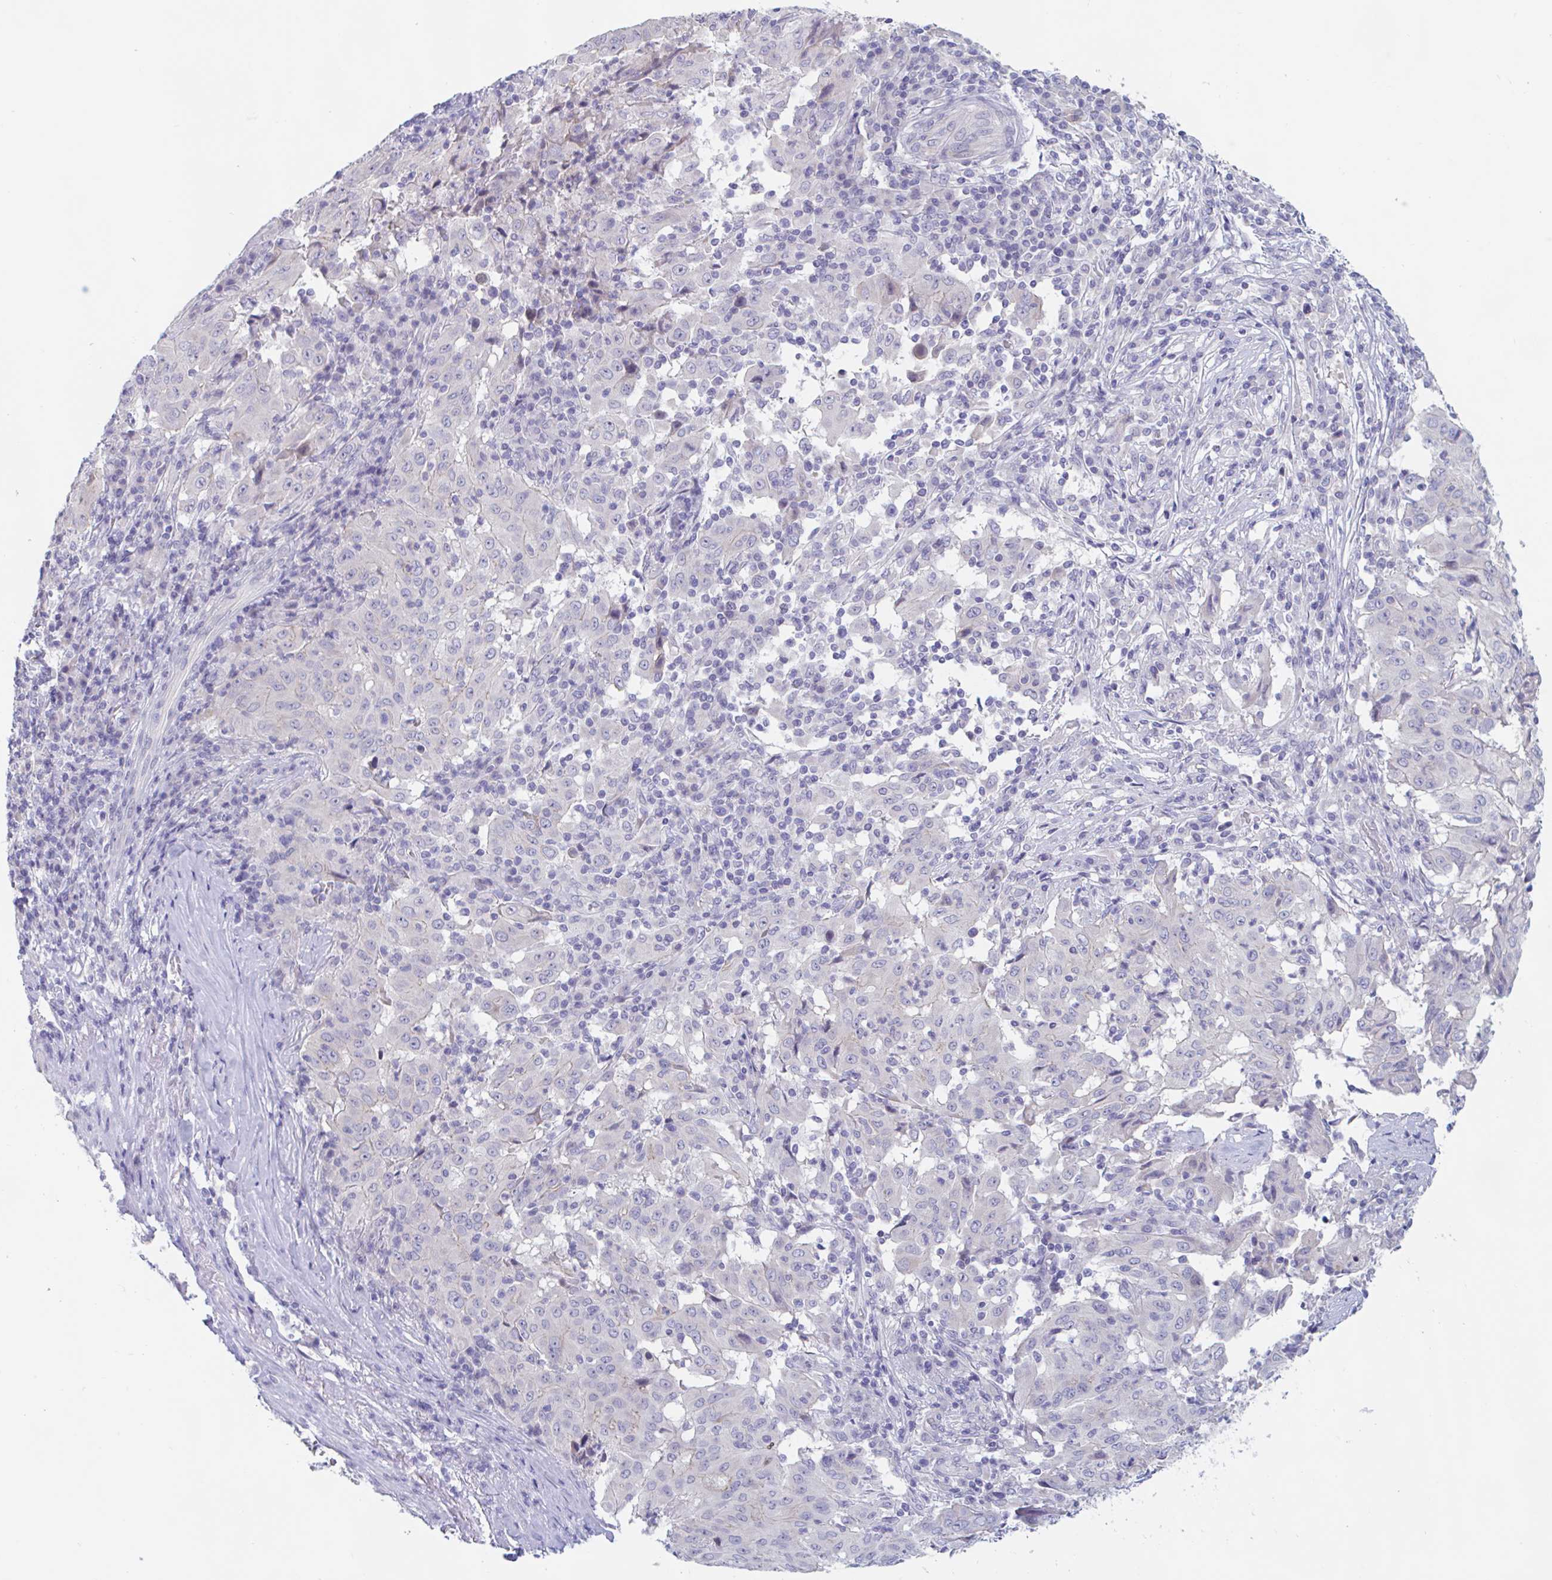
{"staining": {"intensity": "negative", "quantity": "none", "location": "none"}, "tissue": "pancreatic cancer", "cell_type": "Tumor cells", "image_type": "cancer", "snomed": [{"axis": "morphology", "description": "Adenocarcinoma, NOS"}, {"axis": "topography", "description": "Pancreas"}], "caption": "Pancreatic cancer (adenocarcinoma) was stained to show a protein in brown. There is no significant staining in tumor cells.", "gene": "UNKL", "patient": {"sex": "male", "age": 63}}